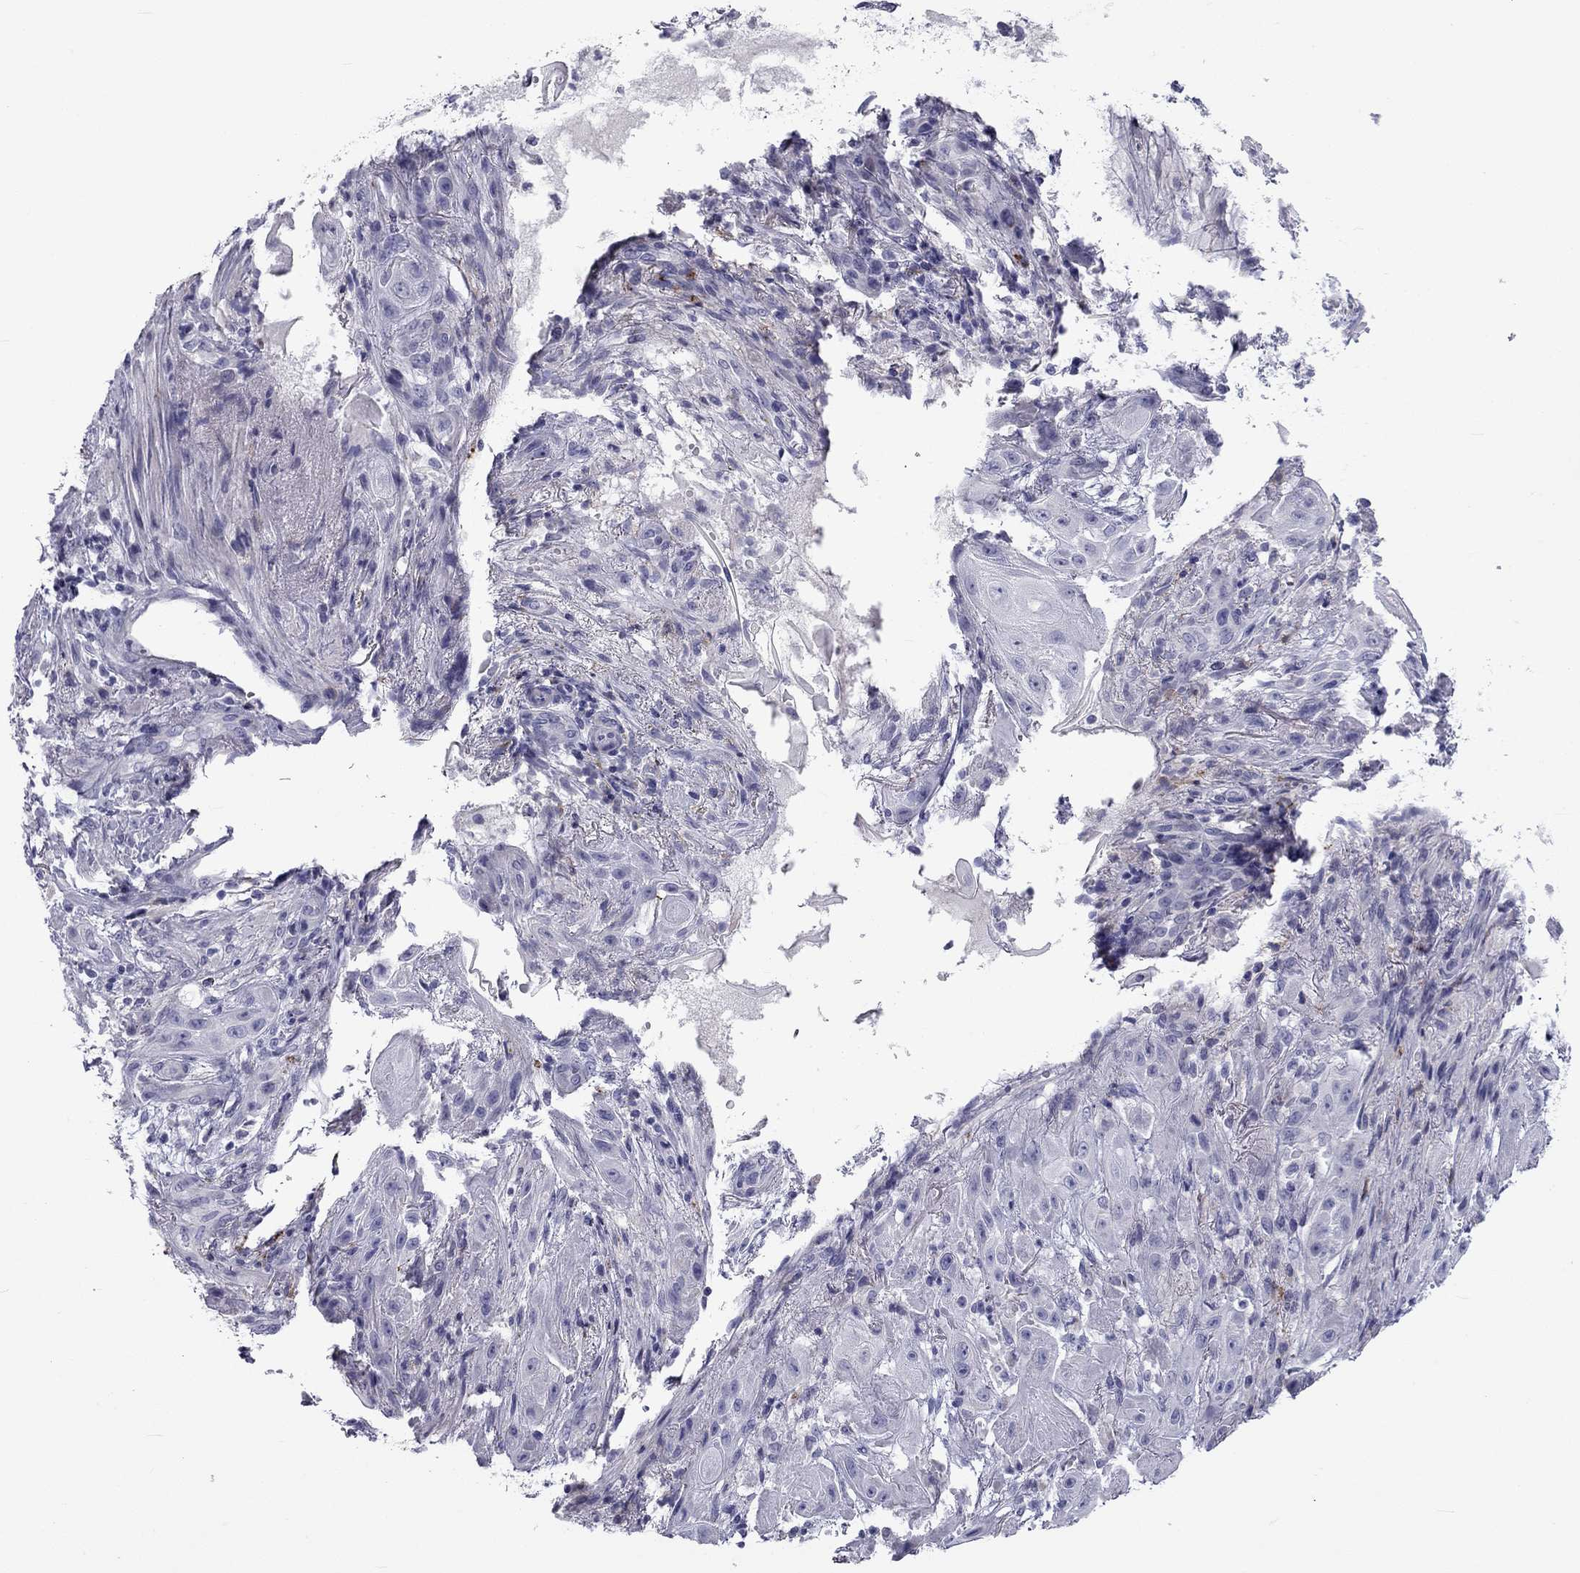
{"staining": {"intensity": "negative", "quantity": "none", "location": "none"}, "tissue": "skin cancer", "cell_type": "Tumor cells", "image_type": "cancer", "snomed": [{"axis": "morphology", "description": "Squamous cell carcinoma, NOS"}, {"axis": "topography", "description": "Skin"}], "caption": "A histopathology image of human squamous cell carcinoma (skin) is negative for staining in tumor cells. (DAB (3,3'-diaminobenzidine) immunohistochemistry (IHC), high magnification).", "gene": "CLPSL2", "patient": {"sex": "male", "age": 62}}